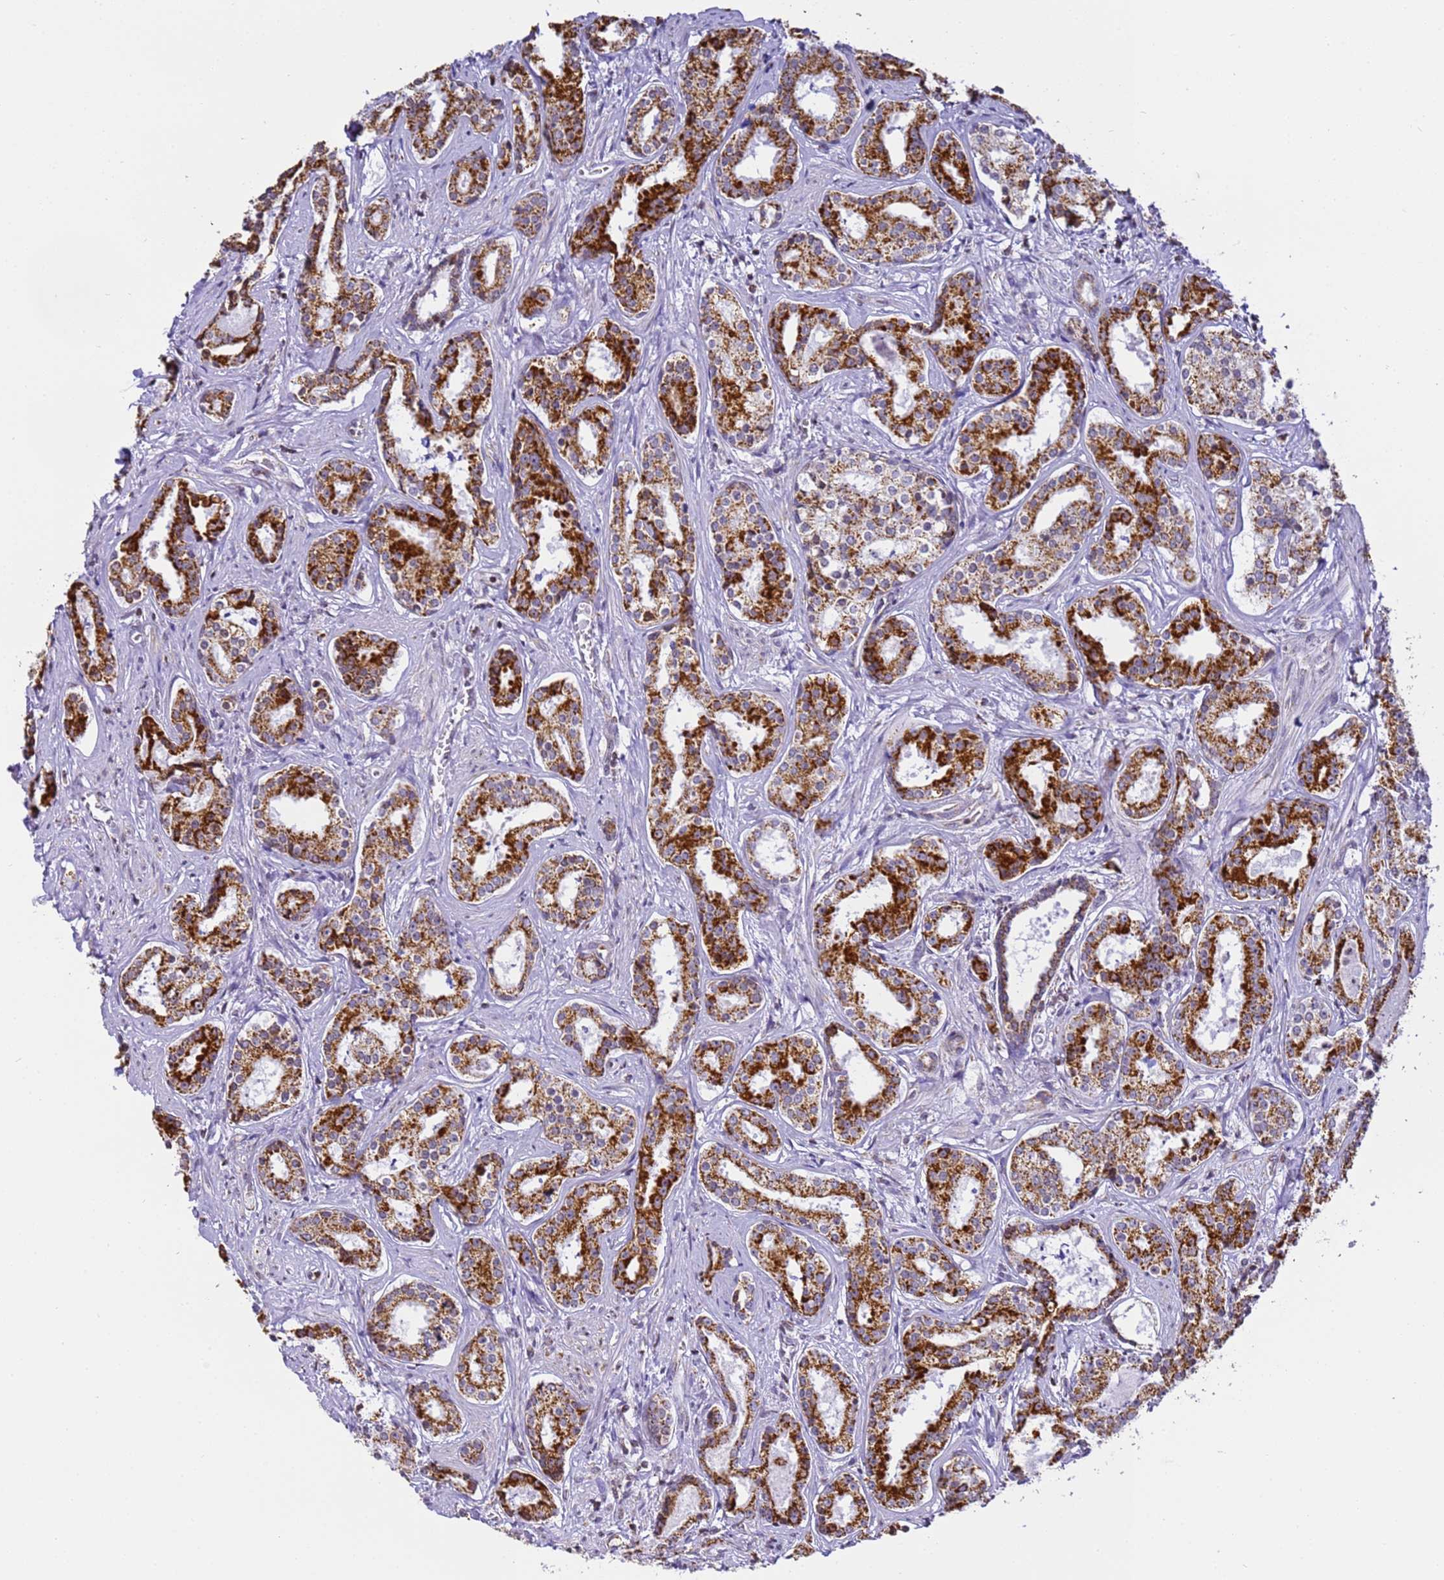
{"staining": {"intensity": "strong", "quantity": ">75%", "location": "cytoplasmic/membranous"}, "tissue": "prostate cancer", "cell_type": "Tumor cells", "image_type": "cancer", "snomed": [{"axis": "morphology", "description": "Adenocarcinoma, High grade"}, {"axis": "topography", "description": "Prostate"}], "caption": "Tumor cells show high levels of strong cytoplasmic/membranous expression in about >75% of cells in prostate high-grade adenocarcinoma. (Brightfield microscopy of DAB IHC at high magnification).", "gene": "HSPE1", "patient": {"sex": "male", "age": 58}}